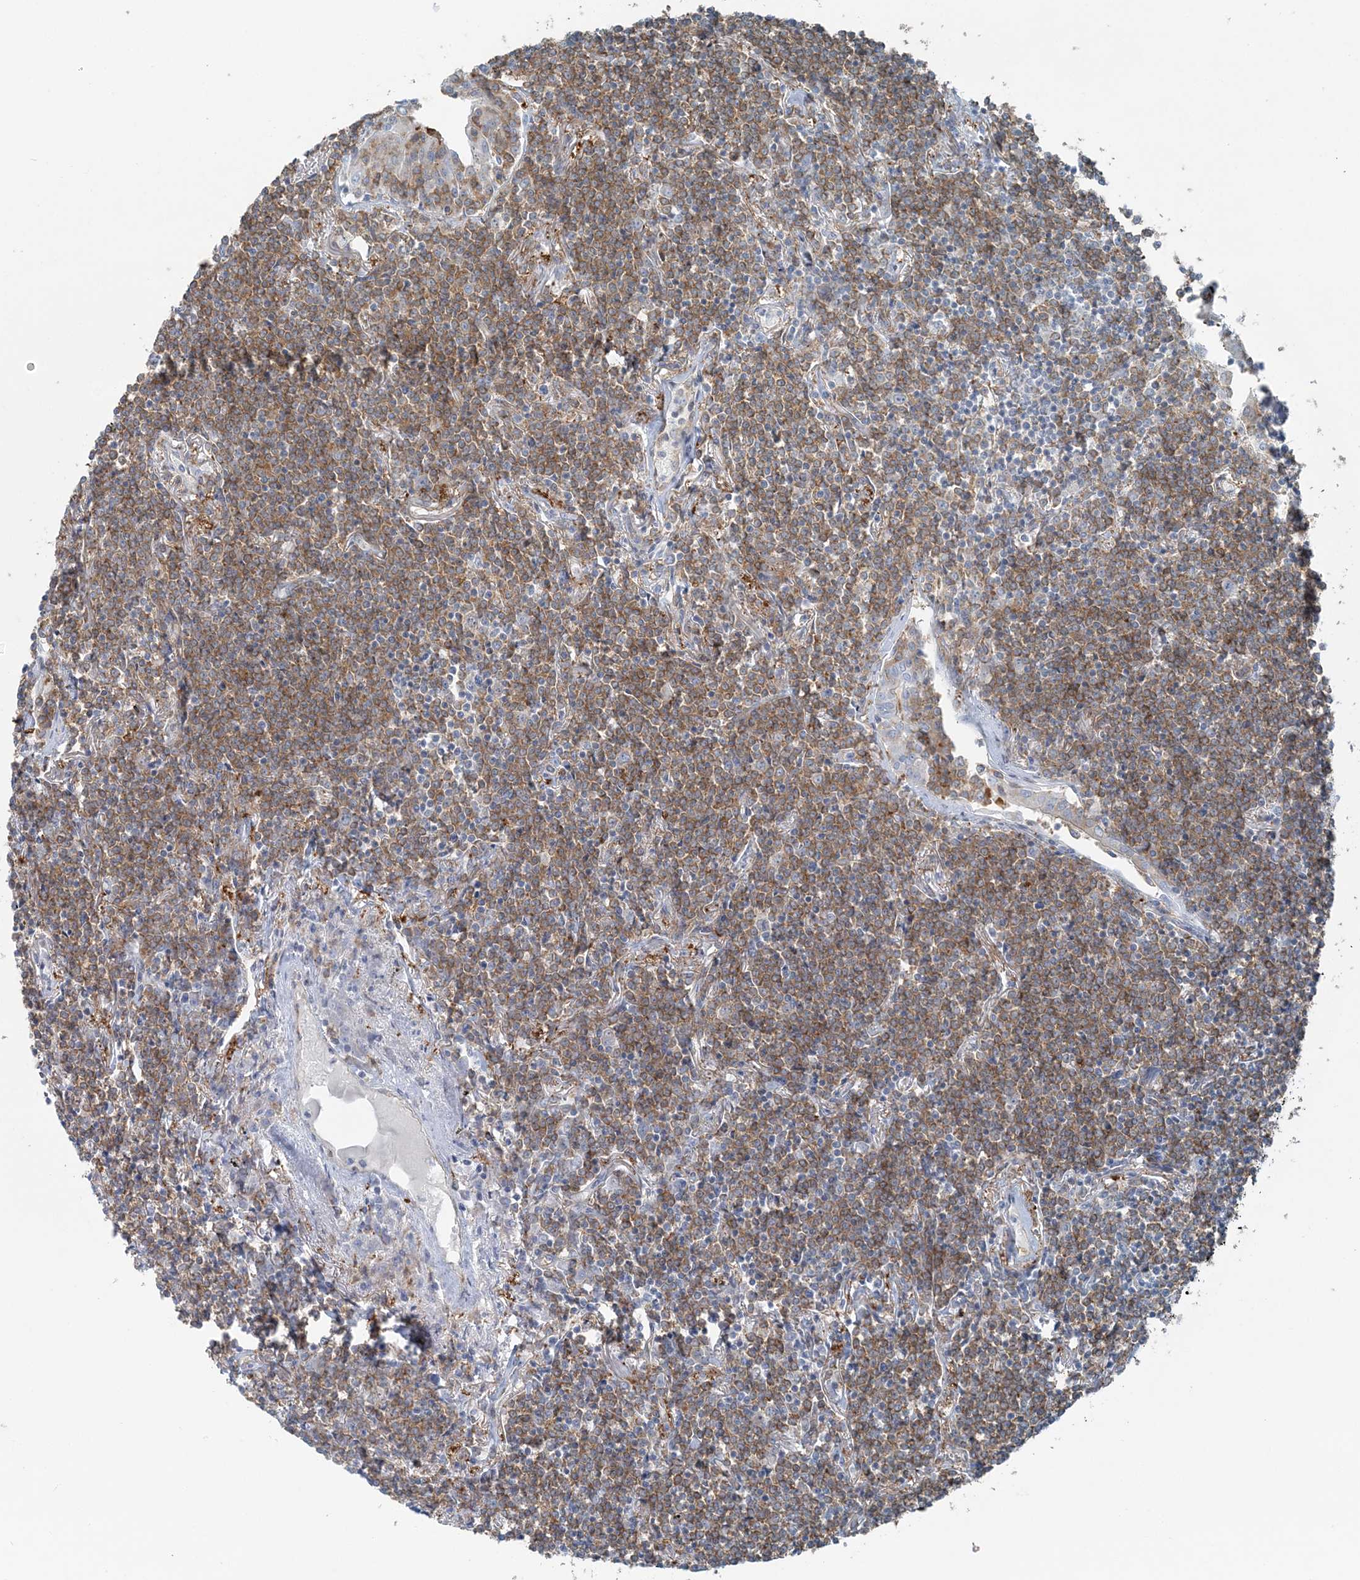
{"staining": {"intensity": "moderate", "quantity": ">75%", "location": "cytoplasmic/membranous"}, "tissue": "lymphoma", "cell_type": "Tumor cells", "image_type": "cancer", "snomed": [{"axis": "morphology", "description": "Malignant lymphoma, non-Hodgkin's type, Low grade"}, {"axis": "topography", "description": "Lung"}], "caption": "Tumor cells exhibit medium levels of moderate cytoplasmic/membranous positivity in approximately >75% of cells in low-grade malignant lymphoma, non-Hodgkin's type.", "gene": "SNX2", "patient": {"sex": "female", "age": 71}}